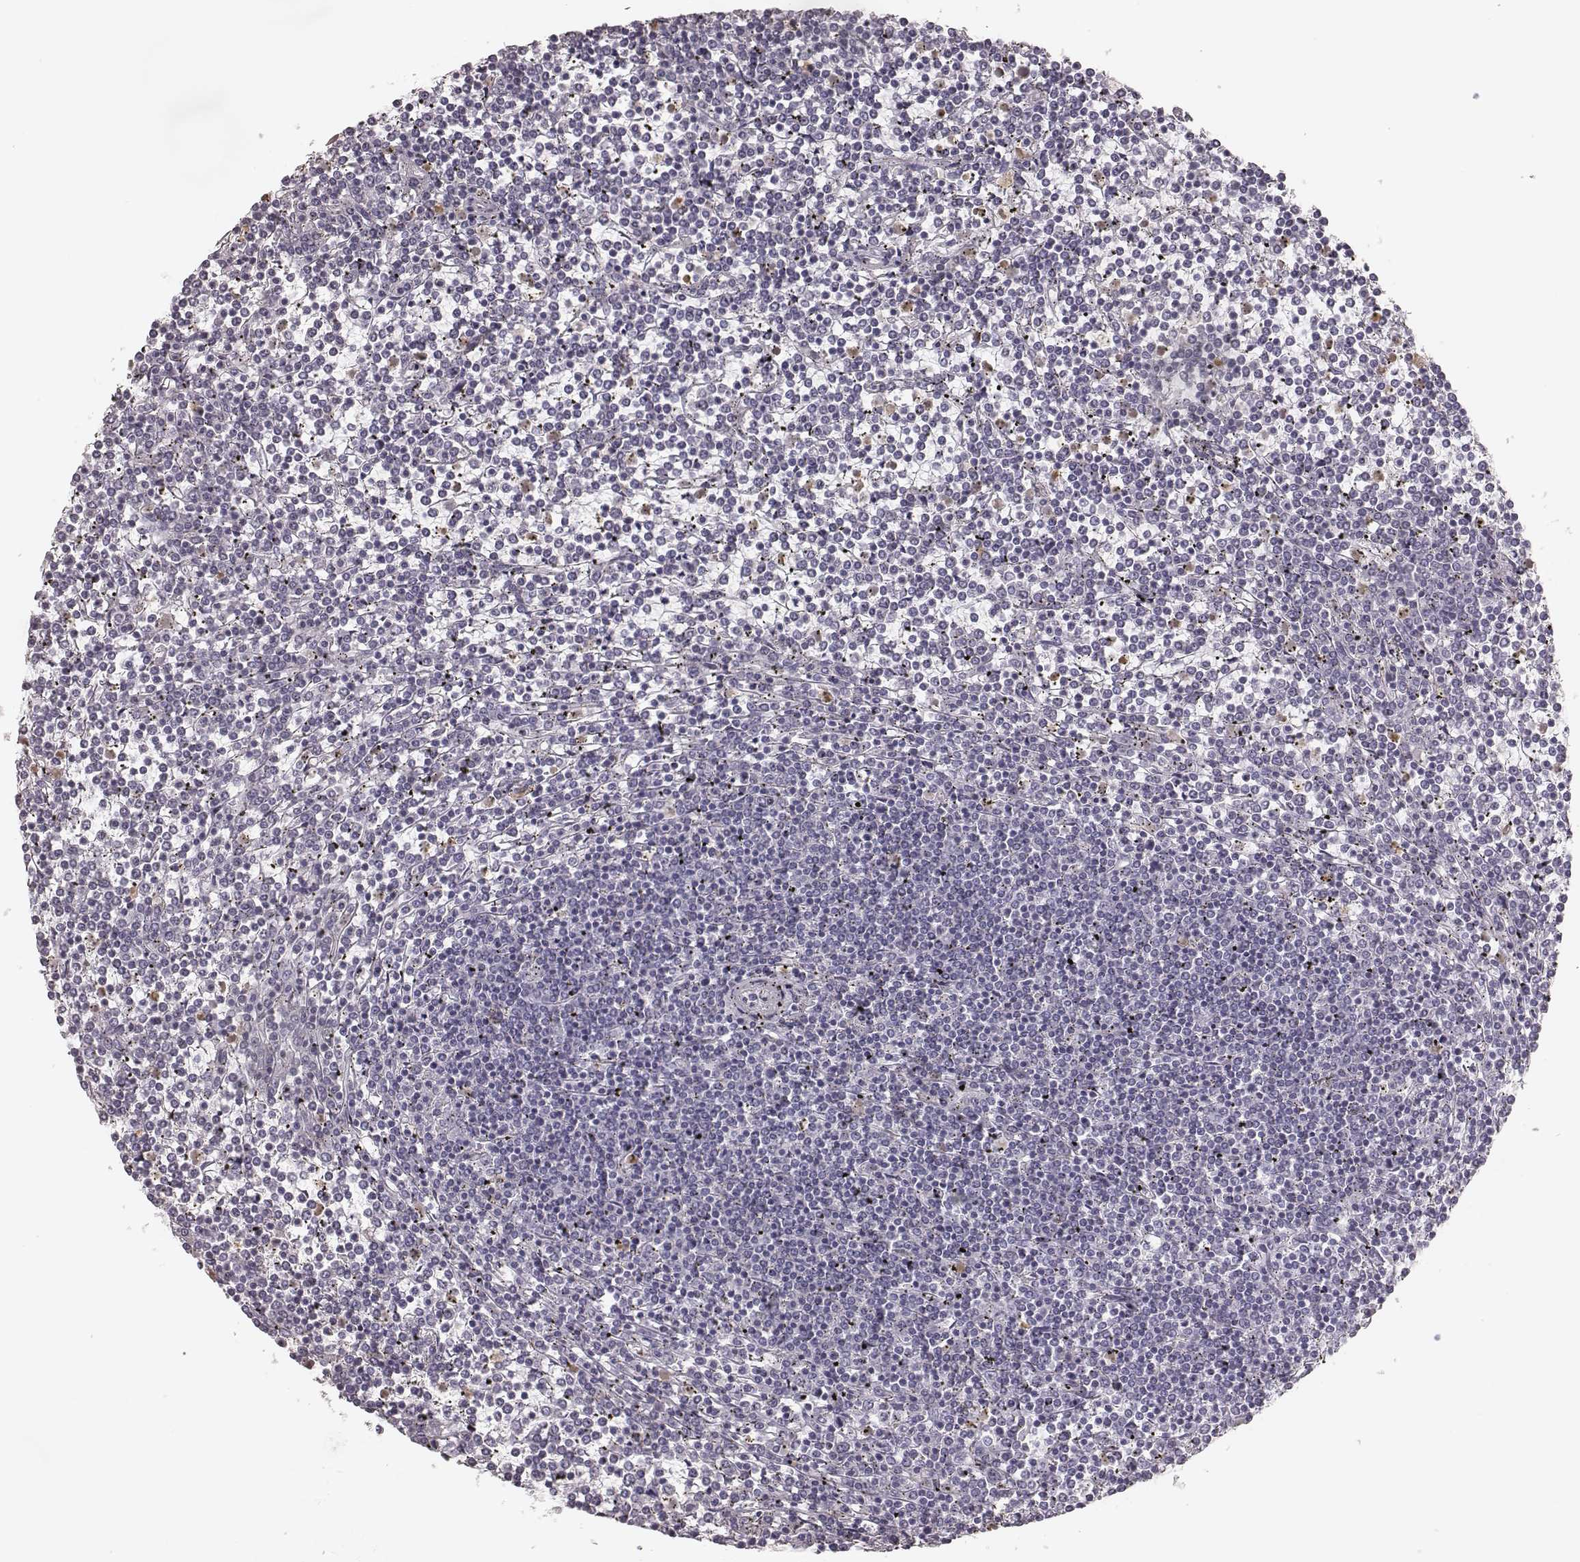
{"staining": {"intensity": "negative", "quantity": "none", "location": "none"}, "tissue": "lymphoma", "cell_type": "Tumor cells", "image_type": "cancer", "snomed": [{"axis": "morphology", "description": "Malignant lymphoma, non-Hodgkin's type, Low grade"}, {"axis": "topography", "description": "Spleen"}], "caption": "Image shows no protein expression in tumor cells of lymphoma tissue.", "gene": "ELANE", "patient": {"sex": "female", "age": 19}}